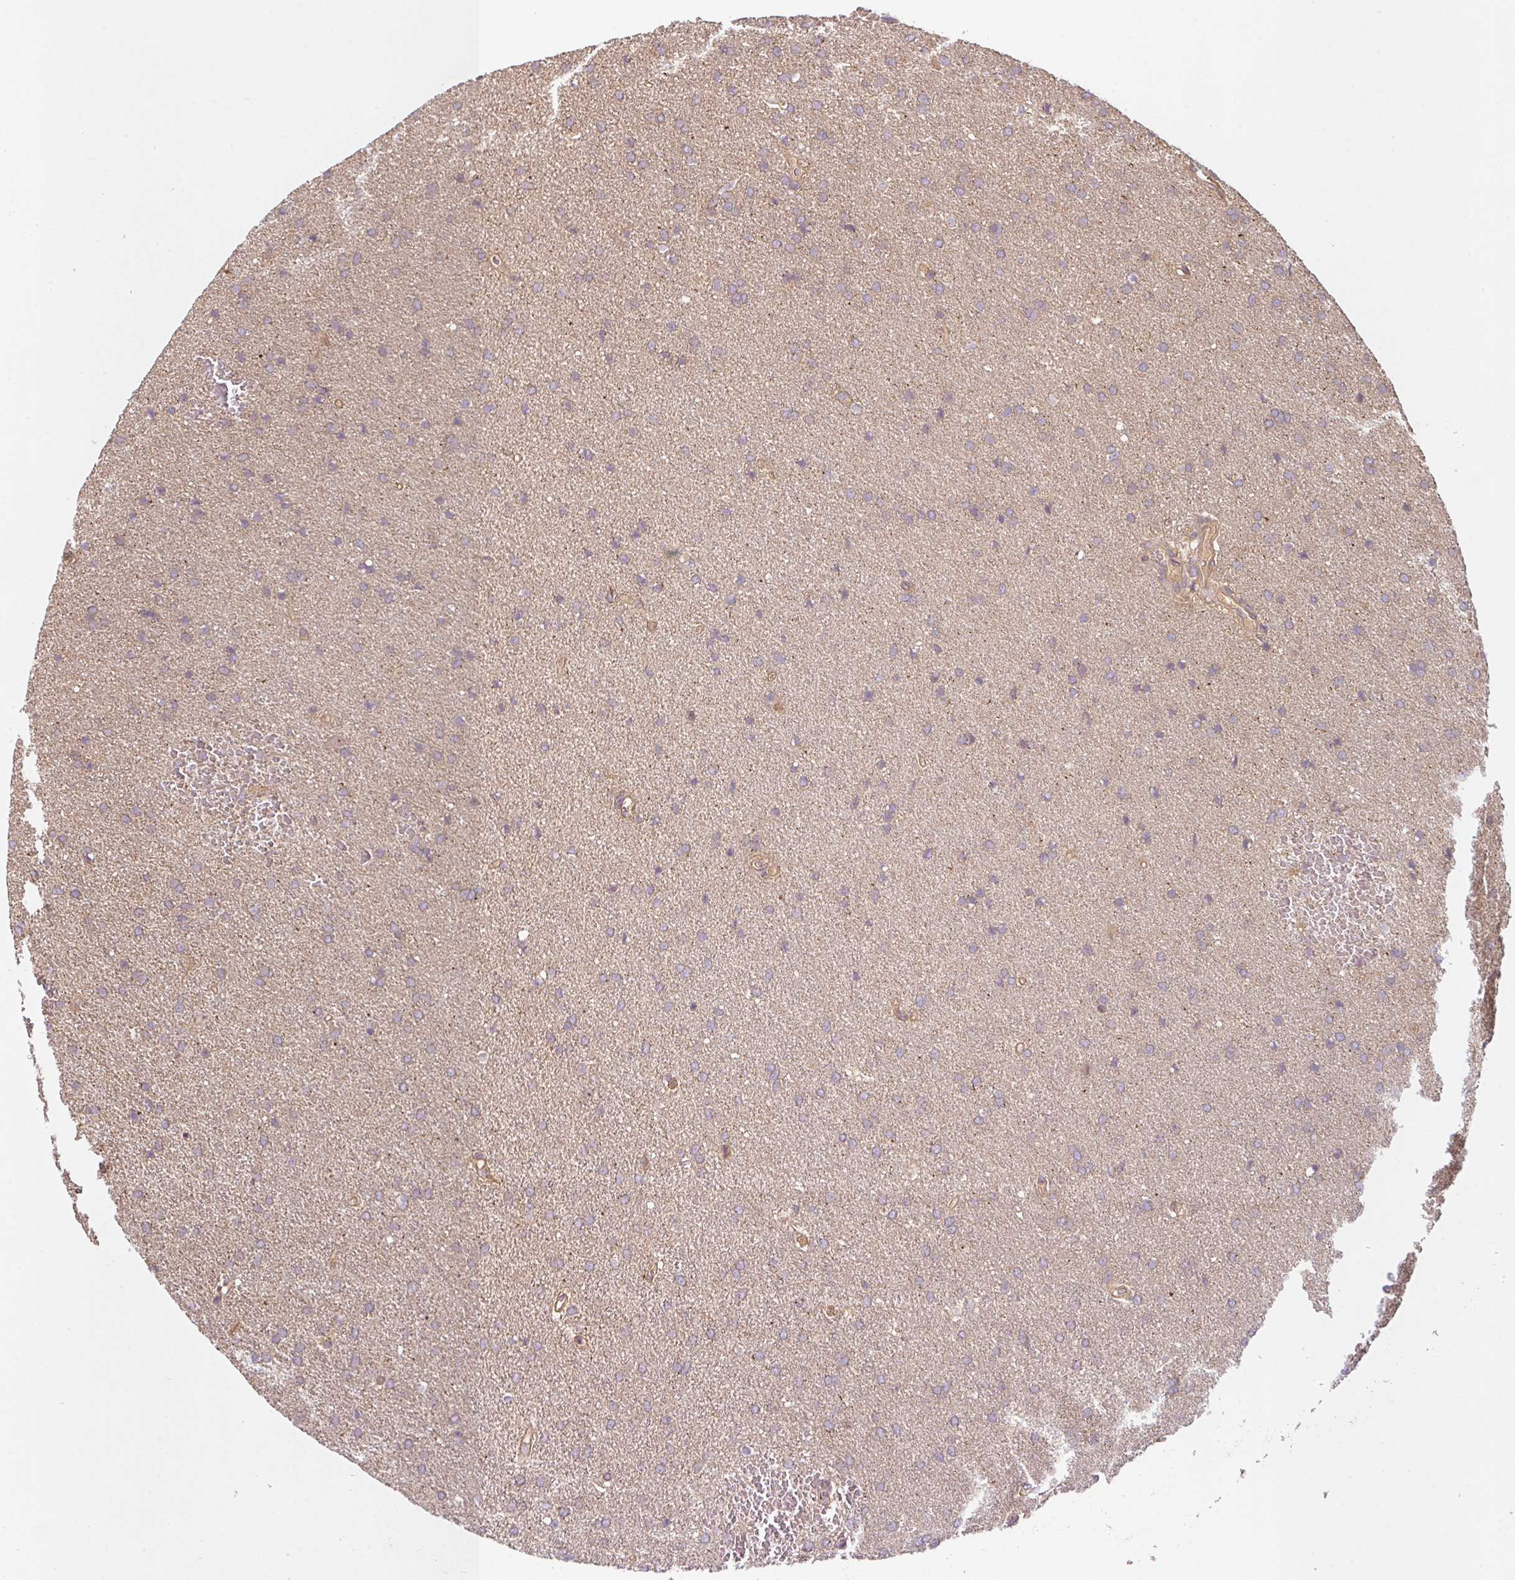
{"staining": {"intensity": "weak", "quantity": "25%-75%", "location": "cytoplasmic/membranous"}, "tissue": "glioma", "cell_type": "Tumor cells", "image_type": "cancer", "snomed": [{"axis": "morphology", "description": "Glioma, malignant, Low grade"}, {"axis": "topography", "description": "Brain"}], "caption": "Protein expression analysis of human malignant low-grade glioma reveals weak cytoplasmic/membranous positivity in about 25%-75% of tumor cells.", "gene": "RNF31", "patient": {"sex": "female", "age": 34}}